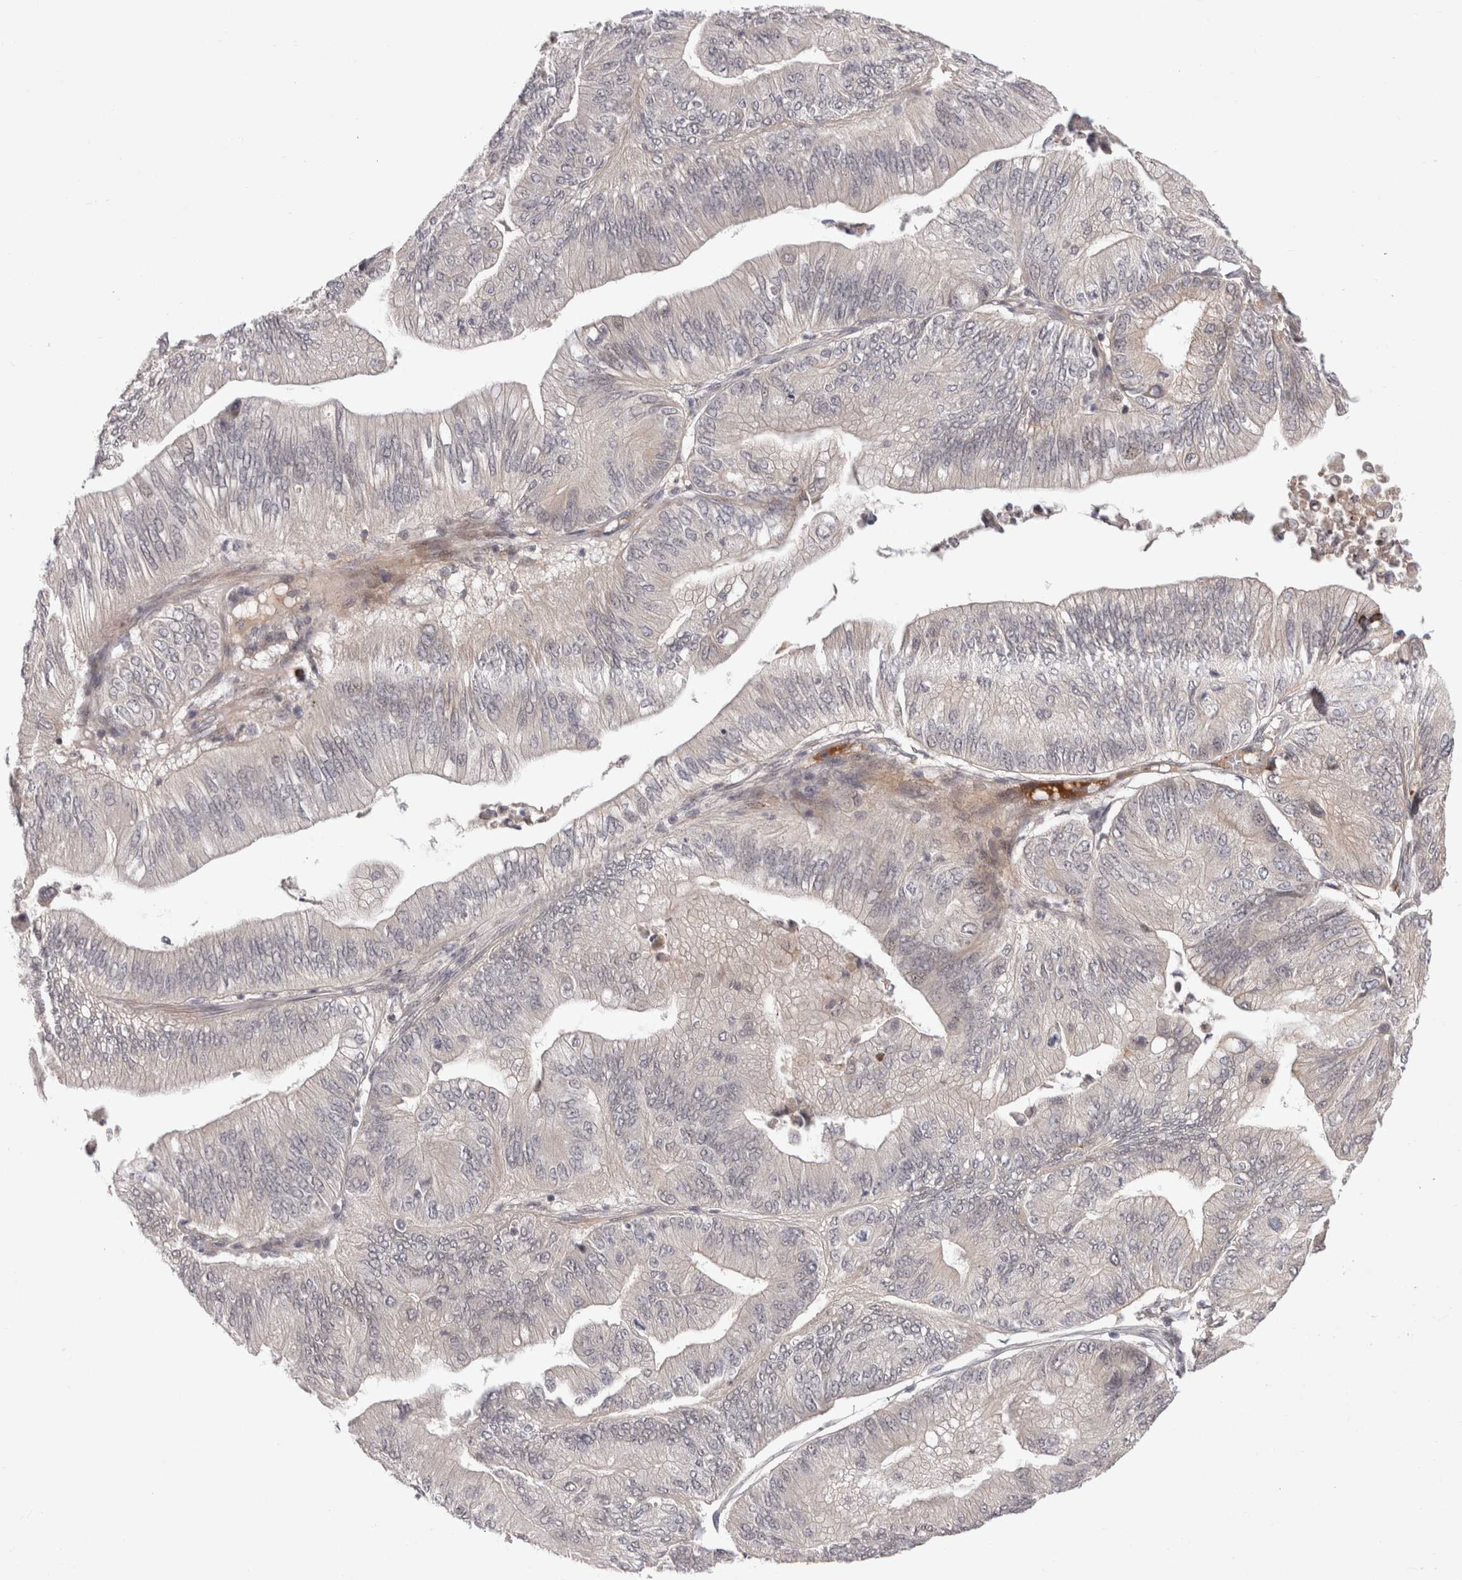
{"staining": {"intensity": "negative", "quantity": "none", "location": "none"}, "tissue": "ovarian cancer", "cell_type": "Tumor cells", "image_type": "cancer", "snomed": [{"axis": "morphology", "description": "Cystadenocarcinoma, mucinous, NOS"}, {"axis": "topography", "description": "Ovary"}], "caption": "Mucinous cystadenocarcinoma (ovarian) stained for a protein using immunohistochemistry (IHC) shows no expression tumor cells.", "gene": "ZNF318", "patient": {"sex": "female", "age": 61}}